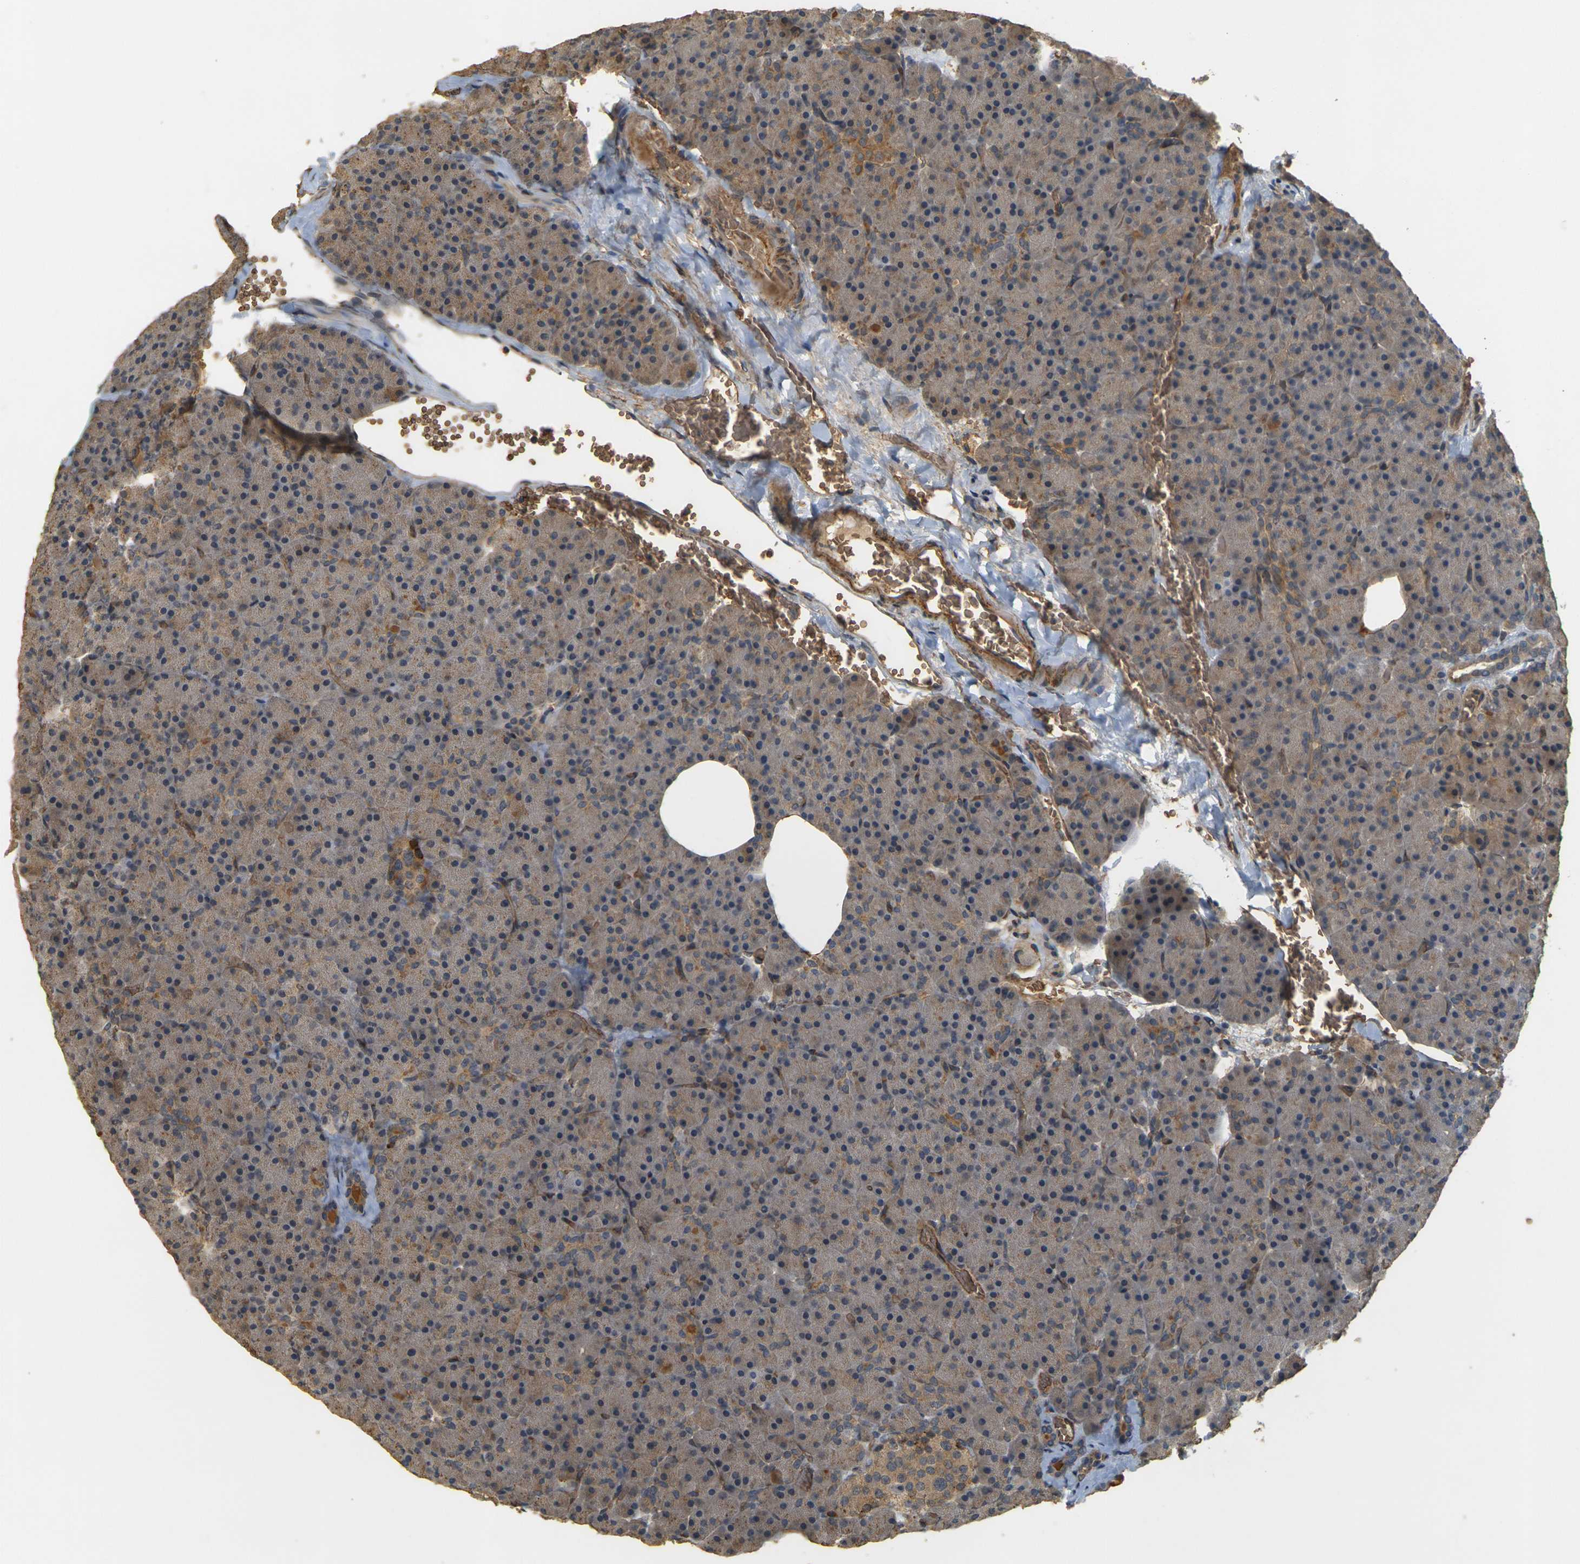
{"staining": {"intensity": "moderate", "quantity": ">75%", "location": "cytoplasmic/membranous"}, "tissue": "pancreas", "cell_type": "Exocrine glandular cells", "image_type": "normal", "snomed": [{"axis": "morphology", "description": "Normal tissue, NOS"}, {"axis": "topography", "description": "Pancreas"}], "caption": "A histopathology image of pancreas stained for a protein exhibits moderate cytoplasmic/membranous brown staining in exocrine glandular cells. The staining was performed using DAB to visualize the protein expression in brown, while the nuclei were stained in blue with hematoxylin (Magnification: 20x).", "gene": "MEGF9", "patient": {"sex": "female", "age": 35}}